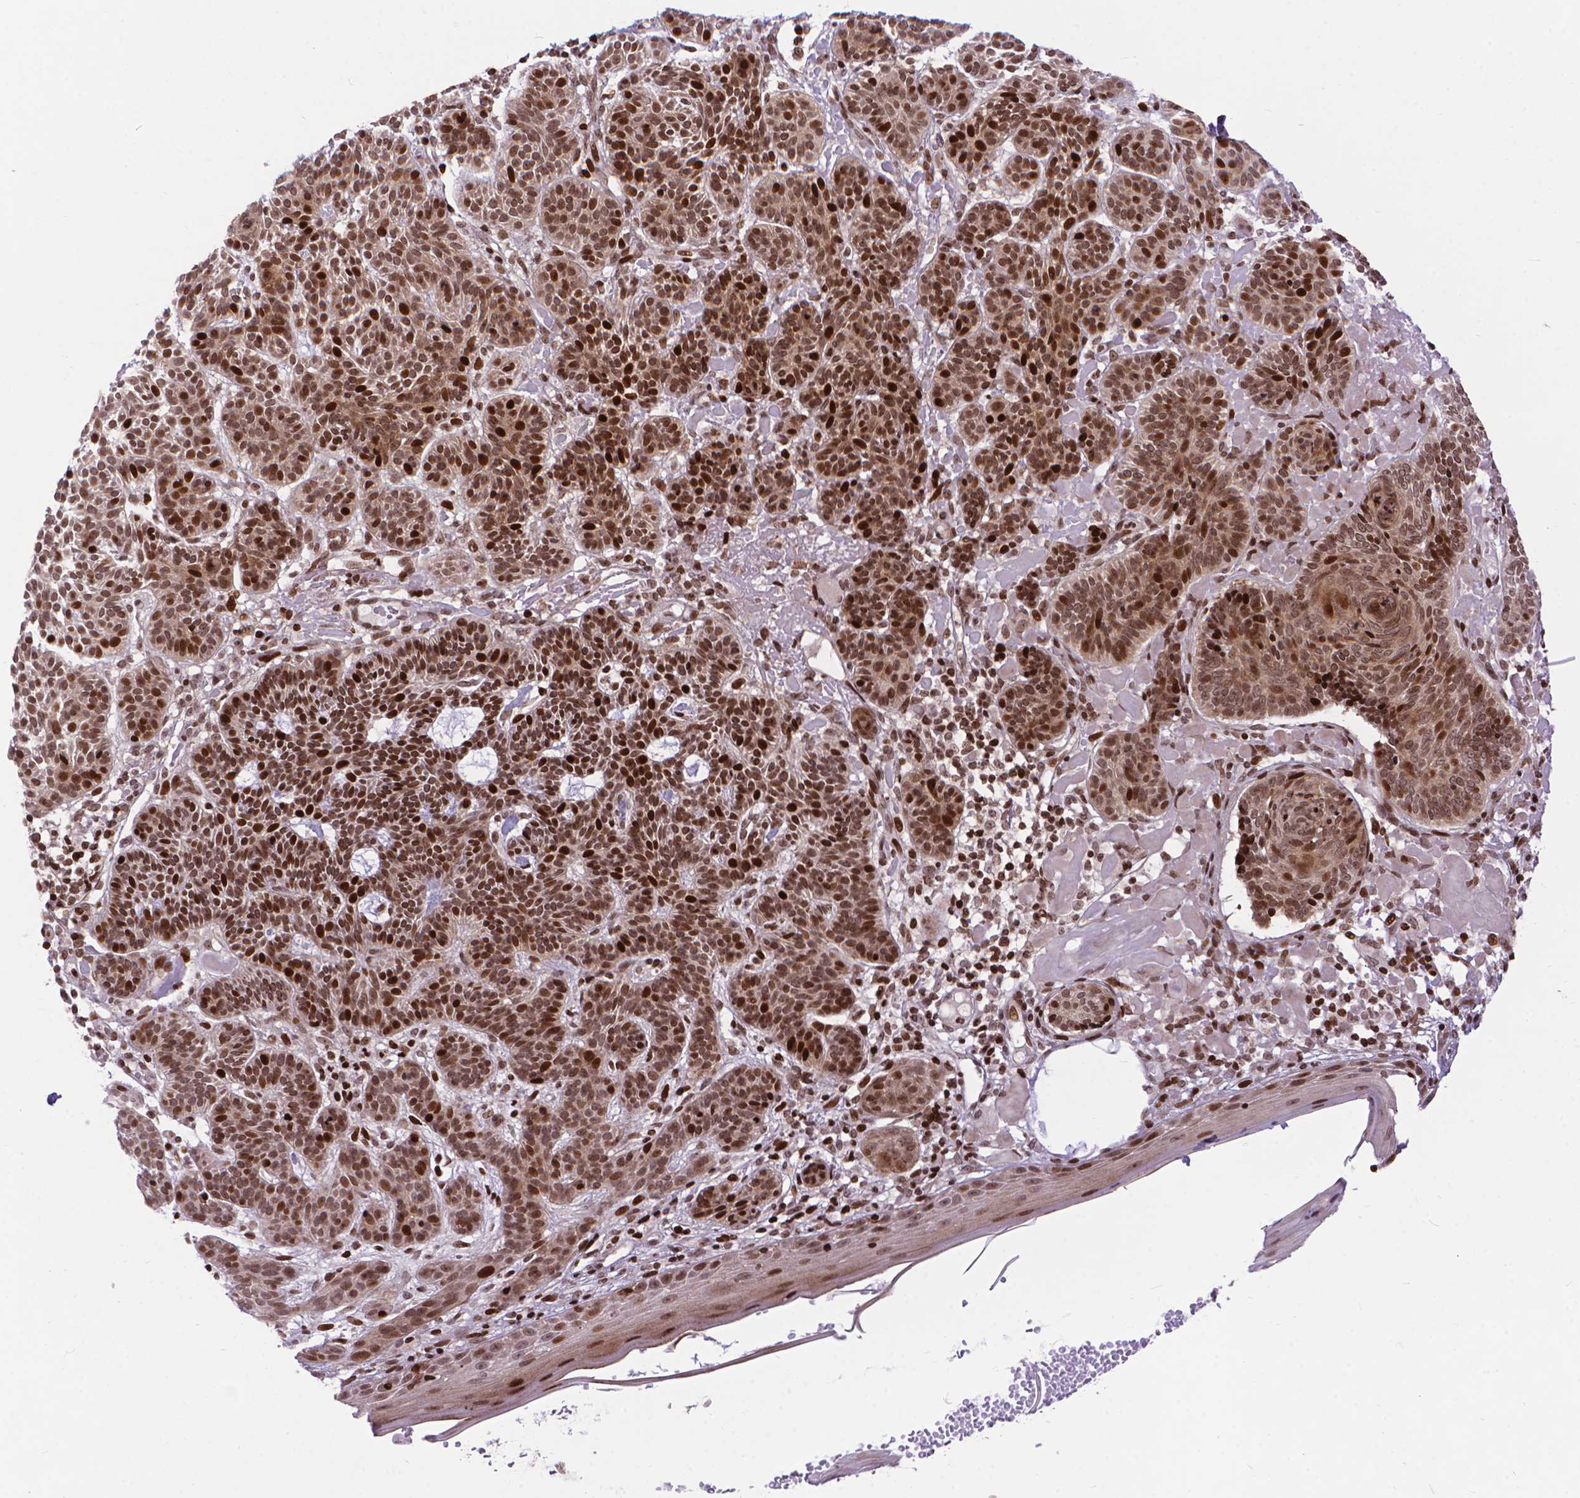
{"staining": {"intensity": "strong", "quantity": ">75%", "location": "nuclear"}, "tissue": "skin cancer", "cell_type": "Tumor cells", "image_type": "cancer", "snomed": [{"axis": "morphology", "description": "Basal cell carcinoma"}, {"axis": "topography", "description": "Skin"}], "caption": "About >75% of tumor cells in skin cancer (basal cell carcinoma) display strong nuclear protein expression as visualized by brown immunohistochemical staining.", "gene": "AMER1", "patient": {"sex": "male", "age": 85}}